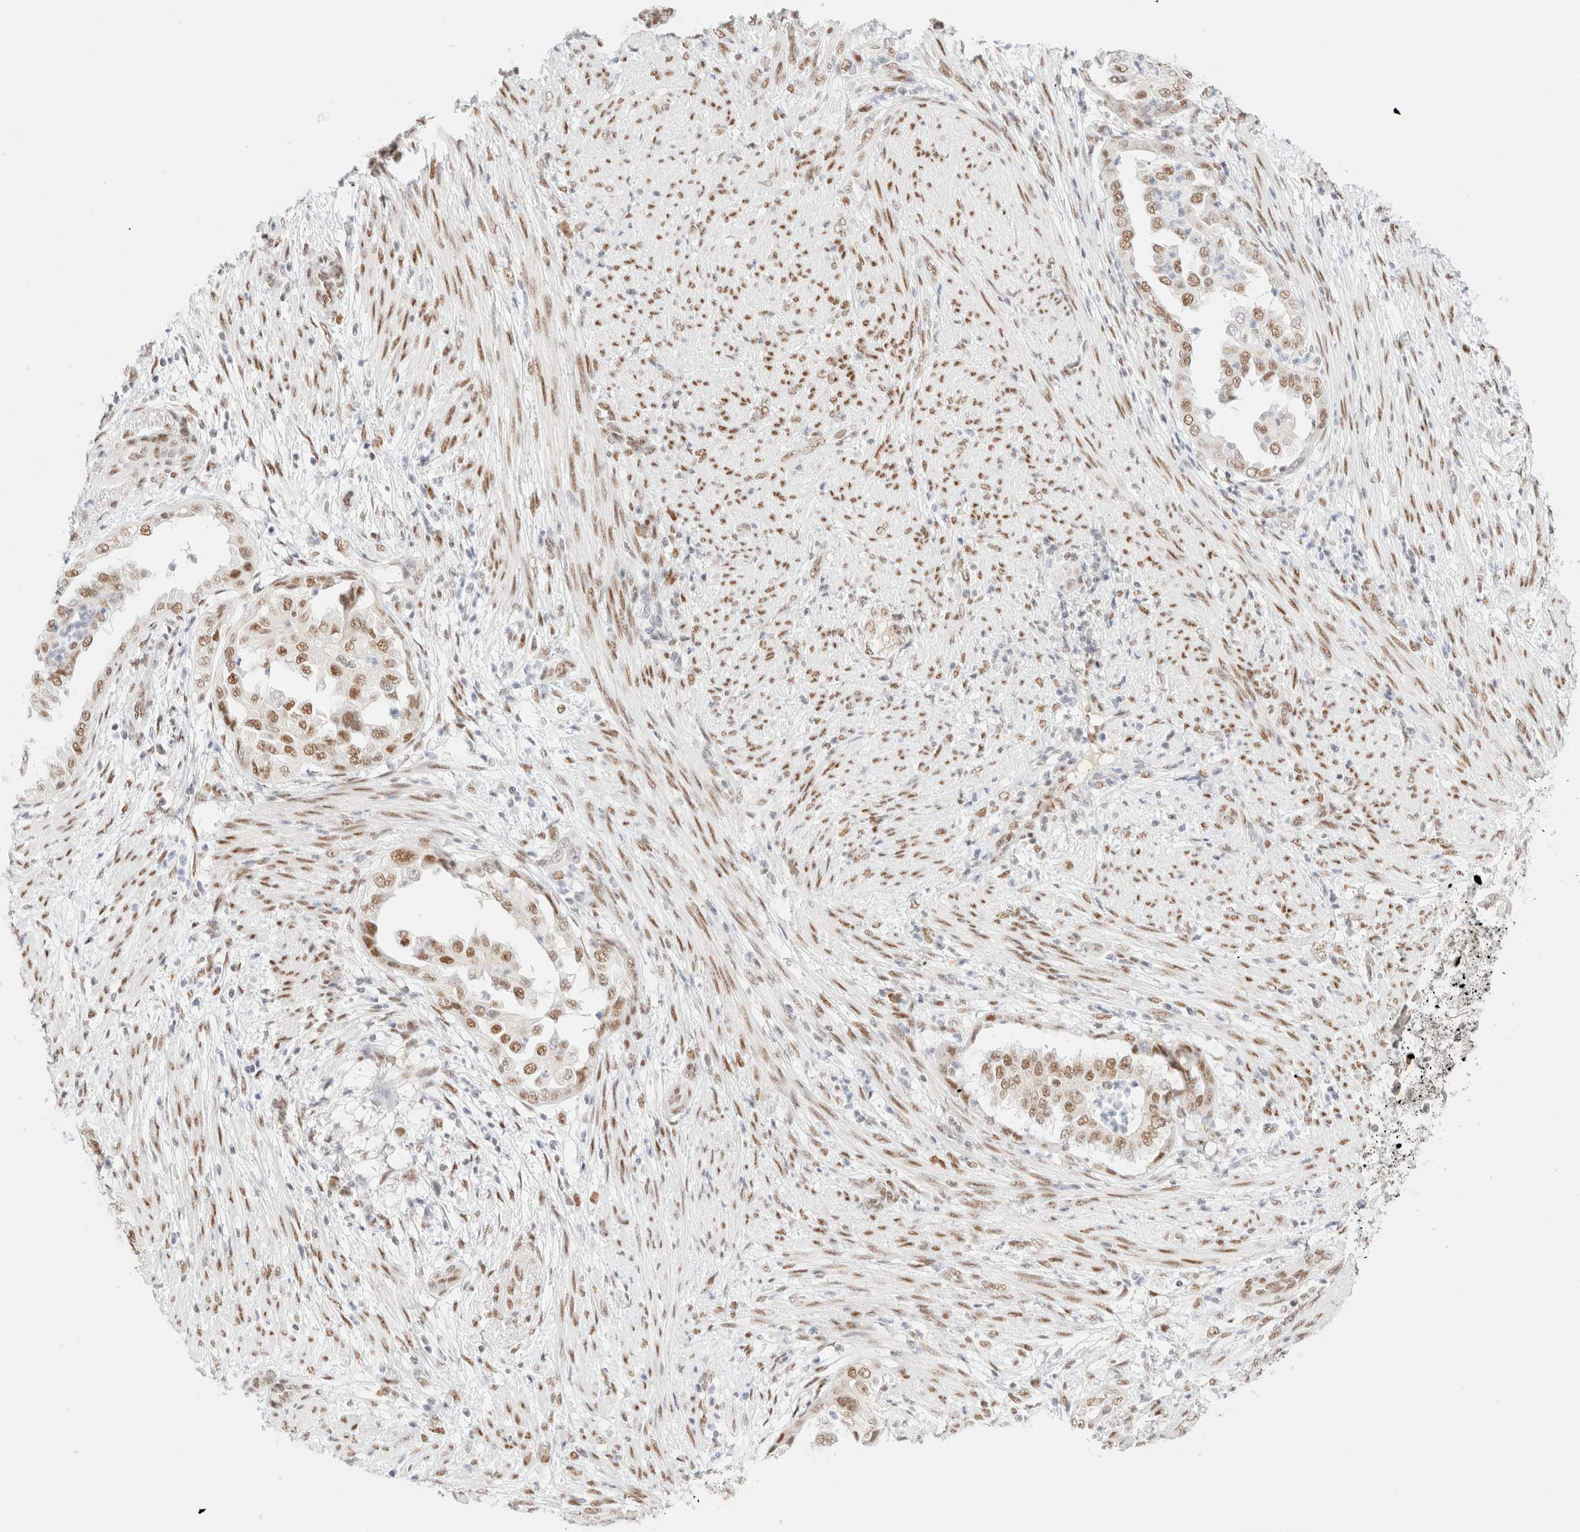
{"staining": {"intensity": "moderate", "quantity": ">75%", "location": "nuclear"}, "tissue": "endometrial cancer", "cell_type": "Tumor cells", "image_type": "cancer", "snomed": [{"axis": "morphology", "description": "Adenocarcinoma, NOS"}, {"axis": "topography", "description": "Endometrium"}], "caption": "A brown stain highlights moderate nuclear positivity of a protein in human endometrial adenocarcinoma tumor cells. The staining was performed using DAB (3,3'-diaminobenzidine) to visualize the protein expression in brown, while the nuclei were stained in blue with hematoxylin (Magnification: 20x).", "gene": "CIC", "patient": {"sex": "female", "age": 85}}